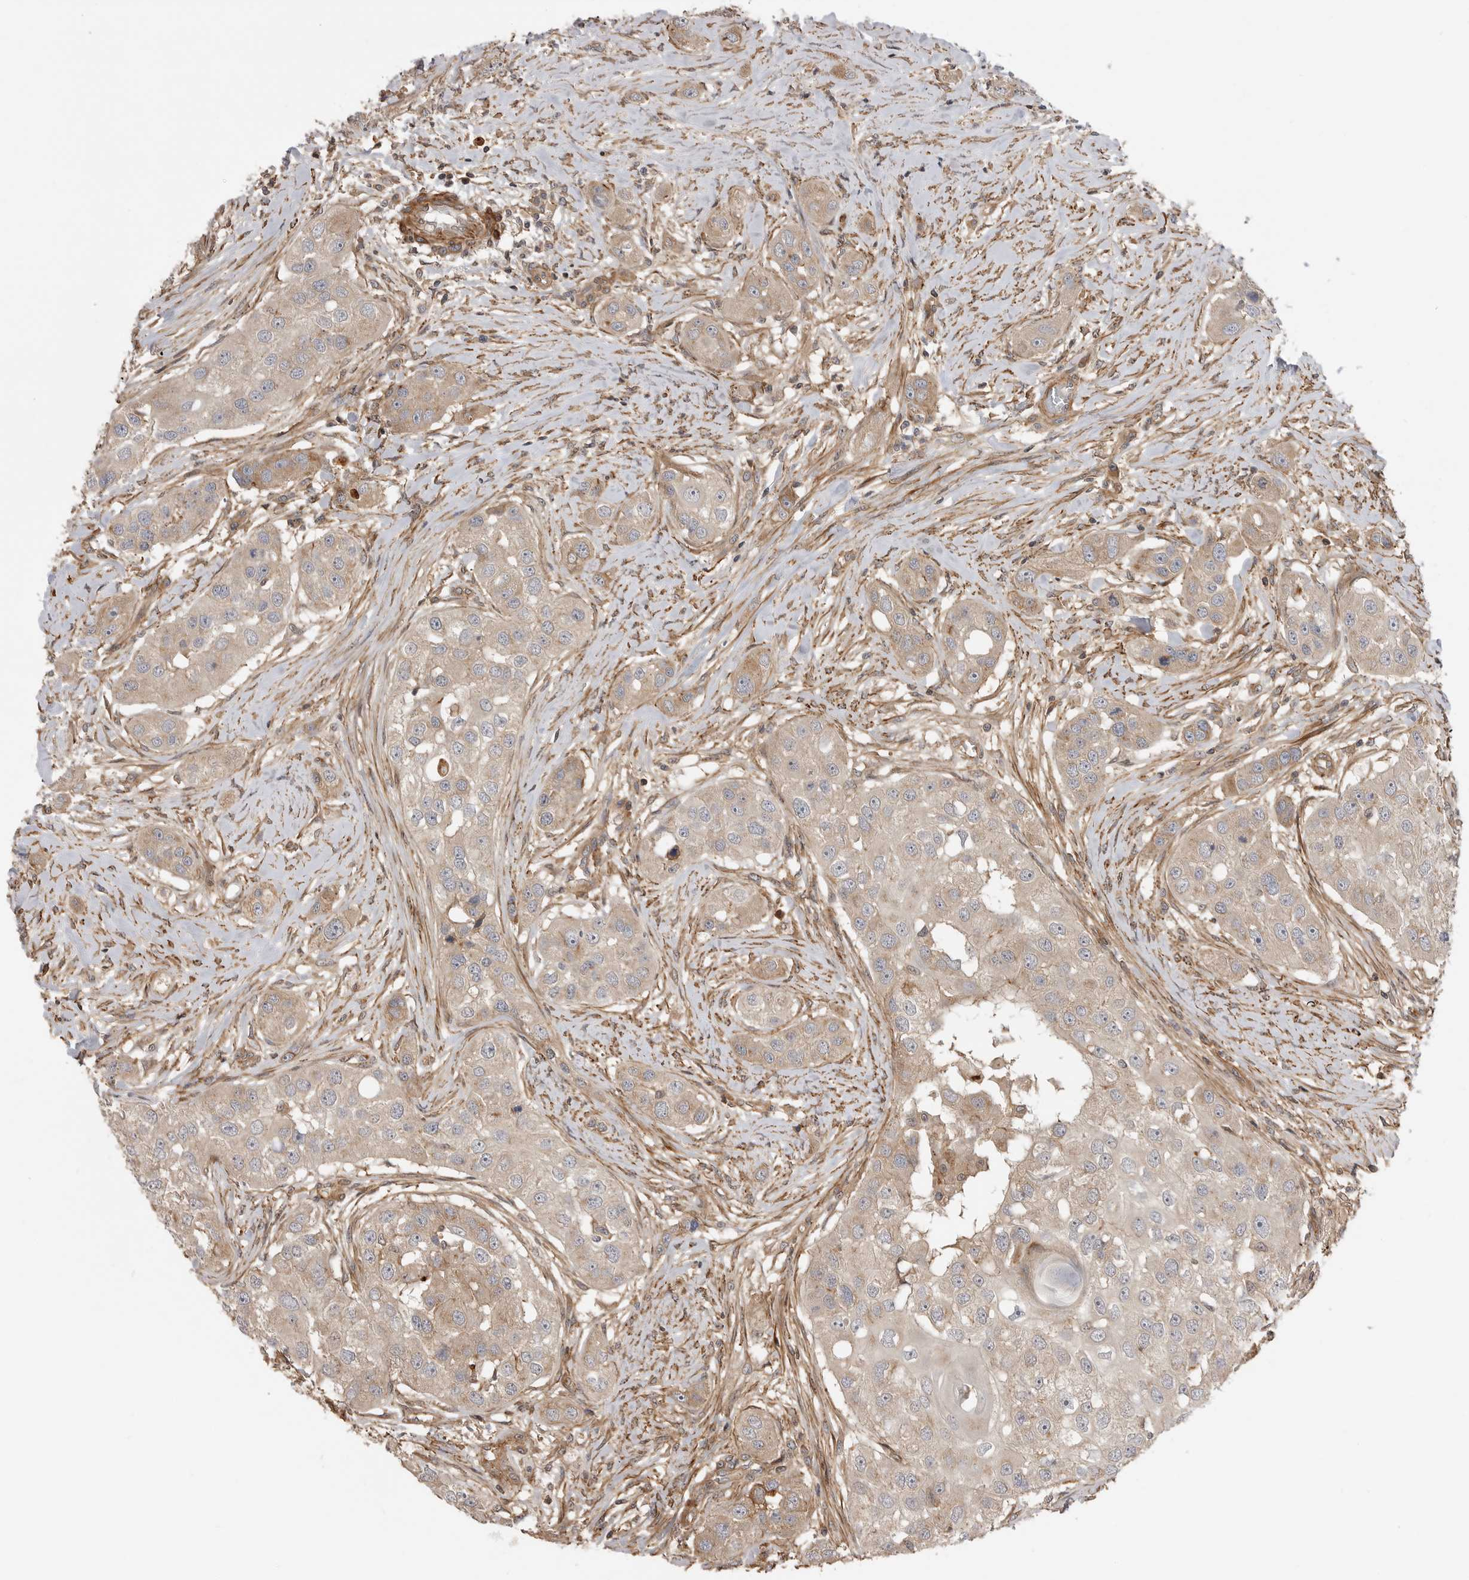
{"staining": {"intensity": "weak", "quantity": ">75%", "location": "cytoplasmic/membranous"}, "tissue": "head and neck cancer", "cell_type": "Tumor cells", "image_type": "cancer", "snomed": [{"axis": "morphology", "description": "Normal tissue, NOS"}, {"axis": "morphology", "description": "Squamous cell carcinoma, NOS"}, {"axis": "topography", "description": "Skeletal muscle"}, {"axis": "topography", "description": "Head-Neck"}], "caption": "Head and neck squamous cell carcinoma stained with immunohistochemistry displays weak cytoplasmic/membranous expression in approximately >75% of tumor cells. The protein is stained brown, and the nuclei are stained in blue (DAB IHC with brightfield microscopy, high magnification).", "gene": "TRIM56", "patient": {"sex": "male", "age": 51}}